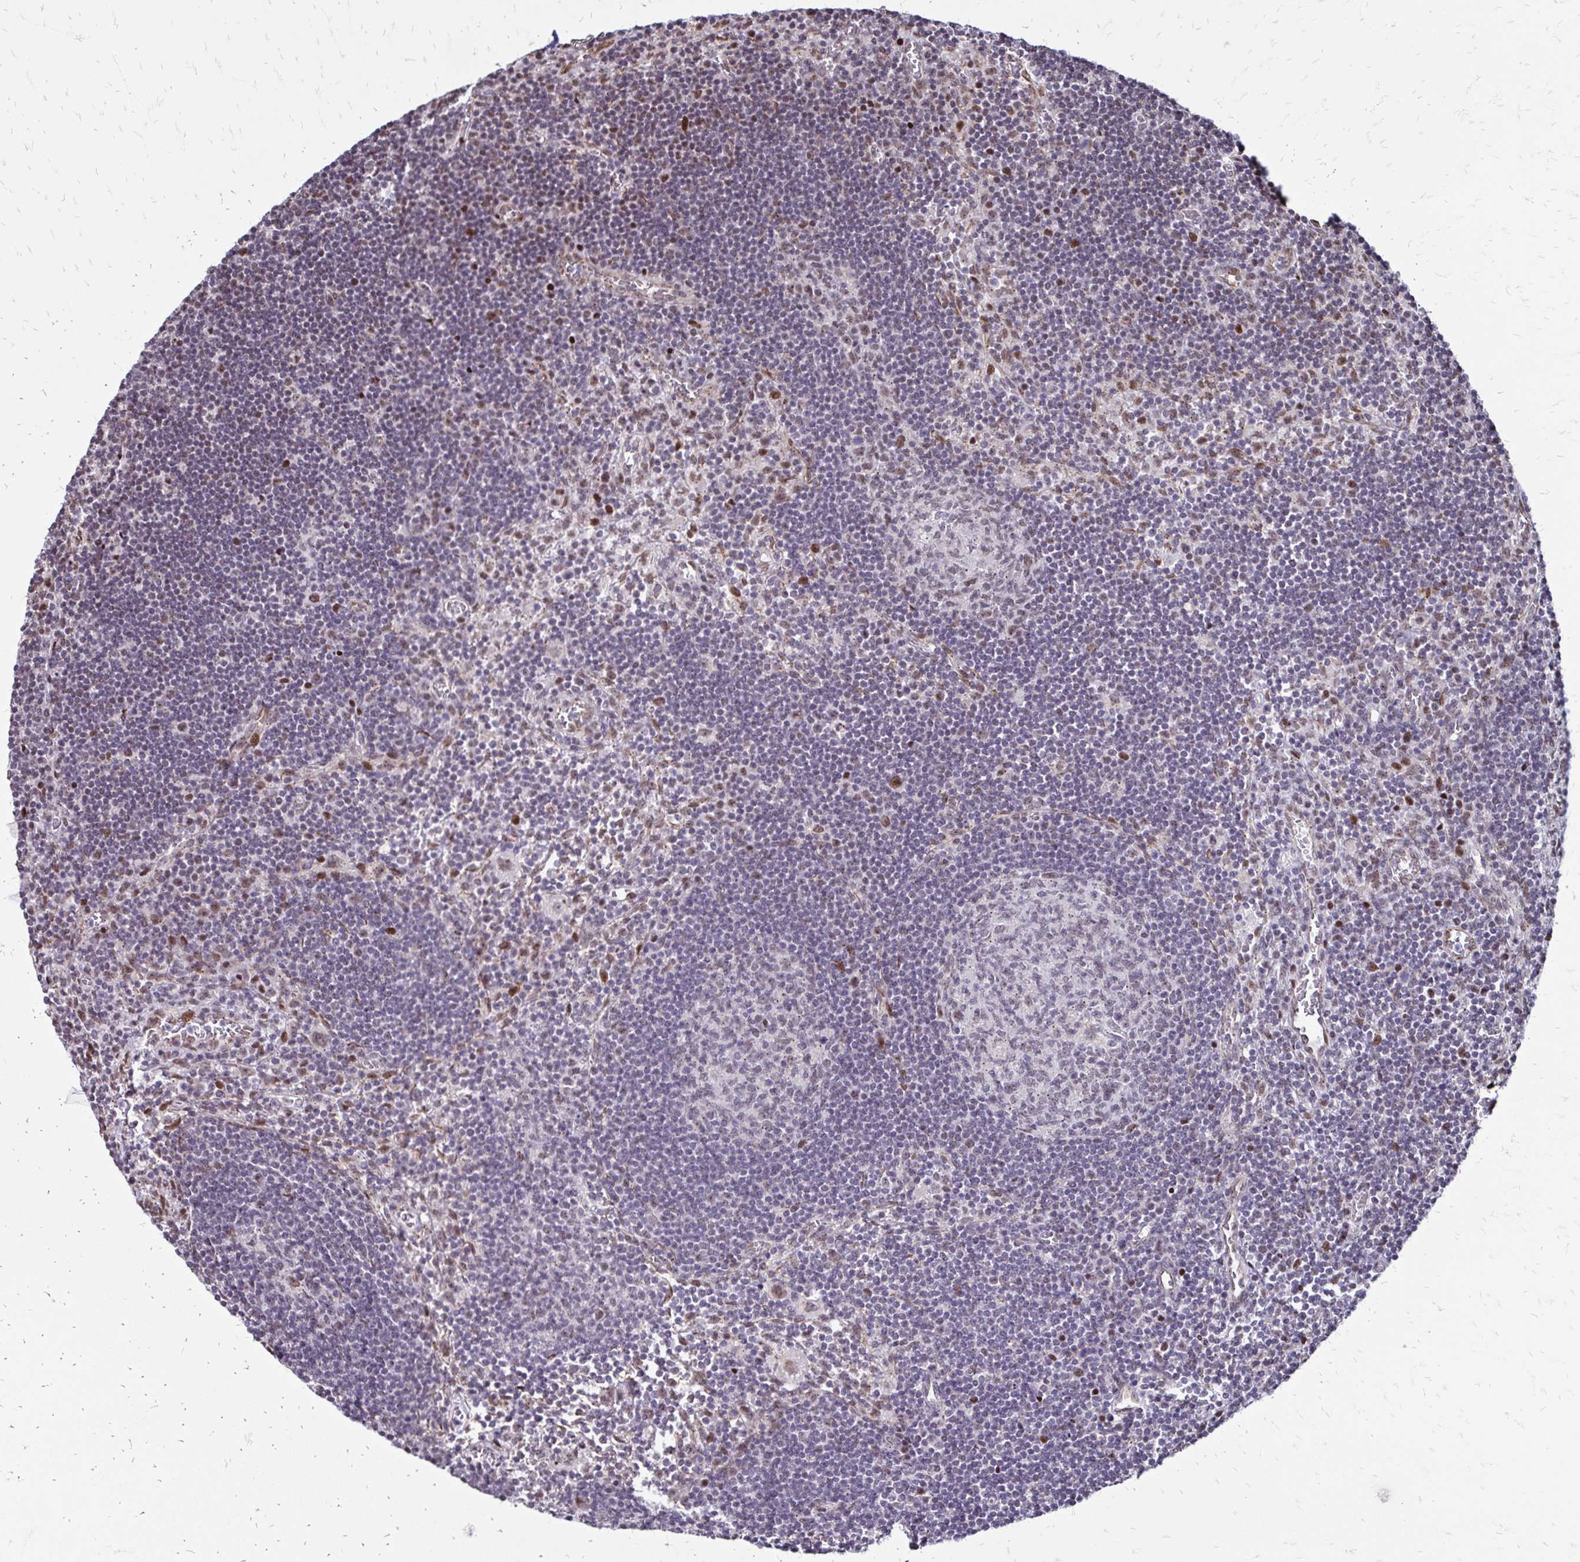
{"staining": {"intensity": "negative", "quantity": "none", "location": "none"}, "tissue": "lymph node", "cell_type": "Germinal center cells", "image_type": "normal", "snomed": [{"axis": "morphology", "description": "Normal tissue, NOS"}, {"axis": "topography", "description": "Lymph node"}], "caption": "Image shows no protein positivity in germinal center cells of unremarkable lymph node.", "gene": "TOB1", "patient": {"sex": "male", "age": 67}}